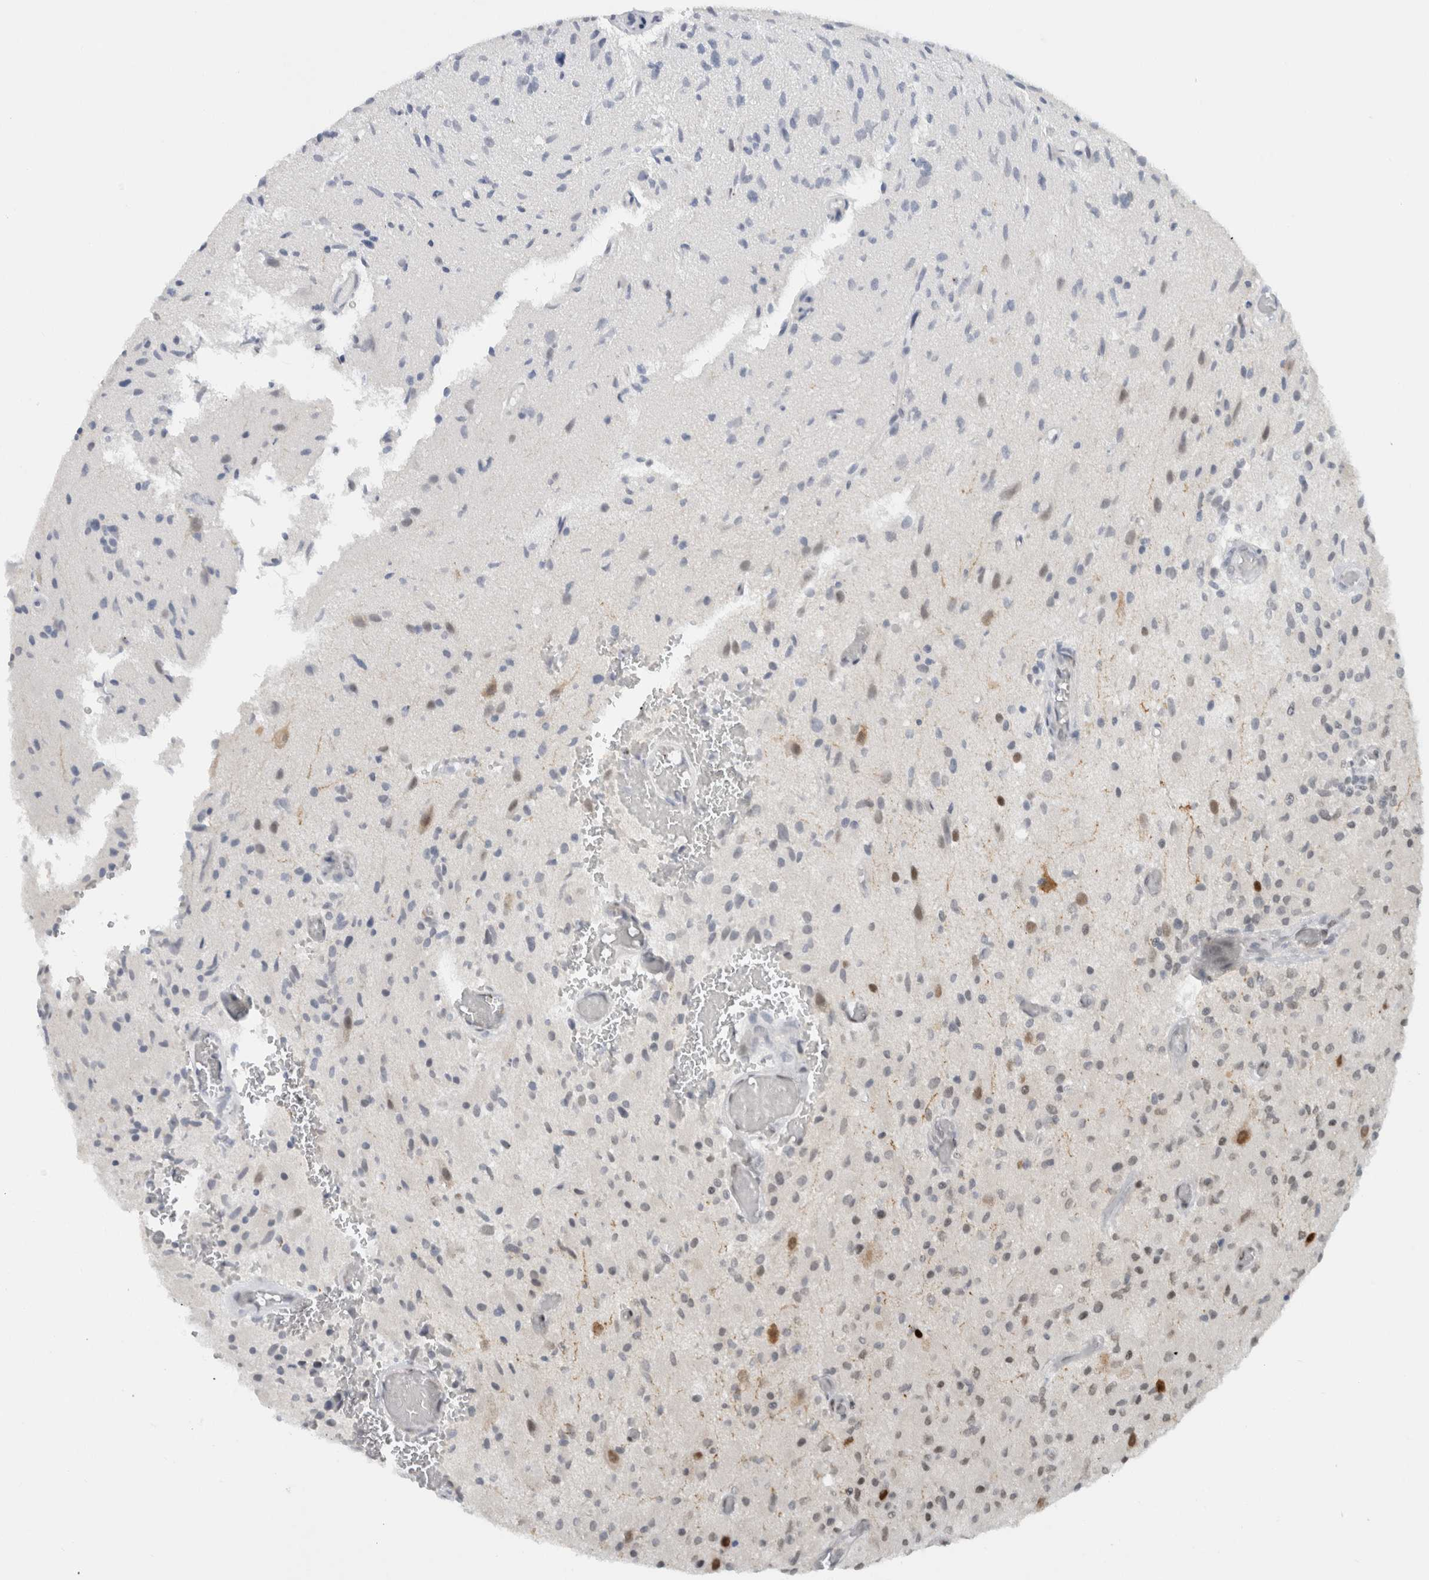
{"staining": {"intensity": "moderate", "quantity": "<25%", "location": "nuclear"}, "tissue": "glioma", "cell_type": "Tumor cells", "image_type": "cancer", "snomed": [{"axis": "morphology", "description": "Normal tissue, NOS"}, {"axis": "morphology", "description": "Glioma, malignant, High grade"}, {"axis": "topography", "description": "Cerebral cortex"}], "caption": "Protein expression by immunohistochemistry reveals moderate nuclear positivity in approximately <25% of tumor cells in glioma.", "gene": "HNRNPR", "patient": {"sex": "male", "age": 77}}